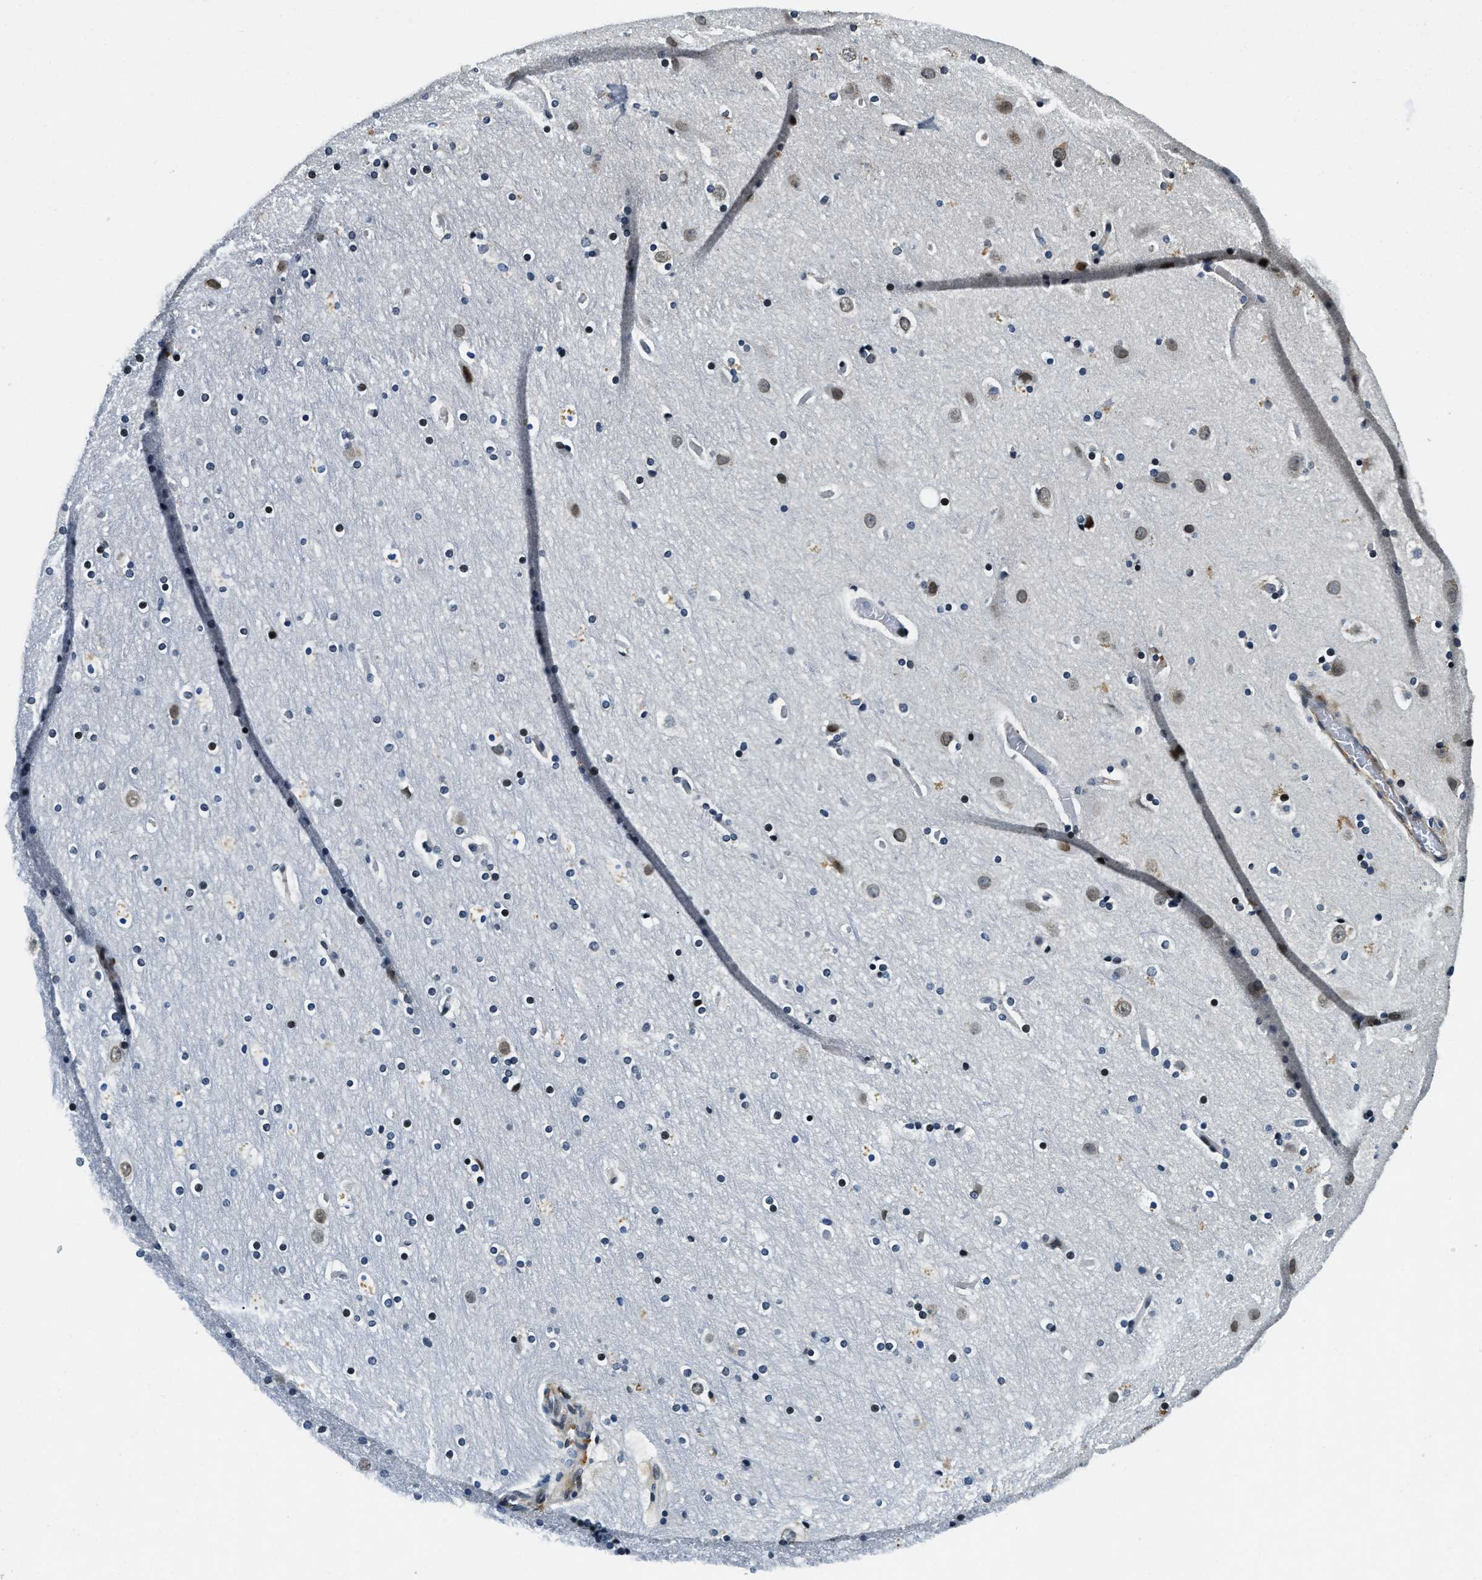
{"staining": {"intensity": "moderate", "quantity": "25%-75%", "location": "cytoplasmic/membranous,nuclear"}, "tissue": "cerebral cortex", "cell_type": "Endothelial cells", "image_type": "normal", "snomed": [{"axis": "morphology", "description": "Normal tissue, NOS"}, {"axis": "topography", "description": "Cerebral cortex"}], "caption": "Protein staining exhibits moderate cytoplasmic/membranous,nuclear positivity in approximately 25%-75% of endothelial cells in unremarkable cerebral cortex.", "gene": "ZC3HC1", "patient": {"sex": "male", "age": 57}}